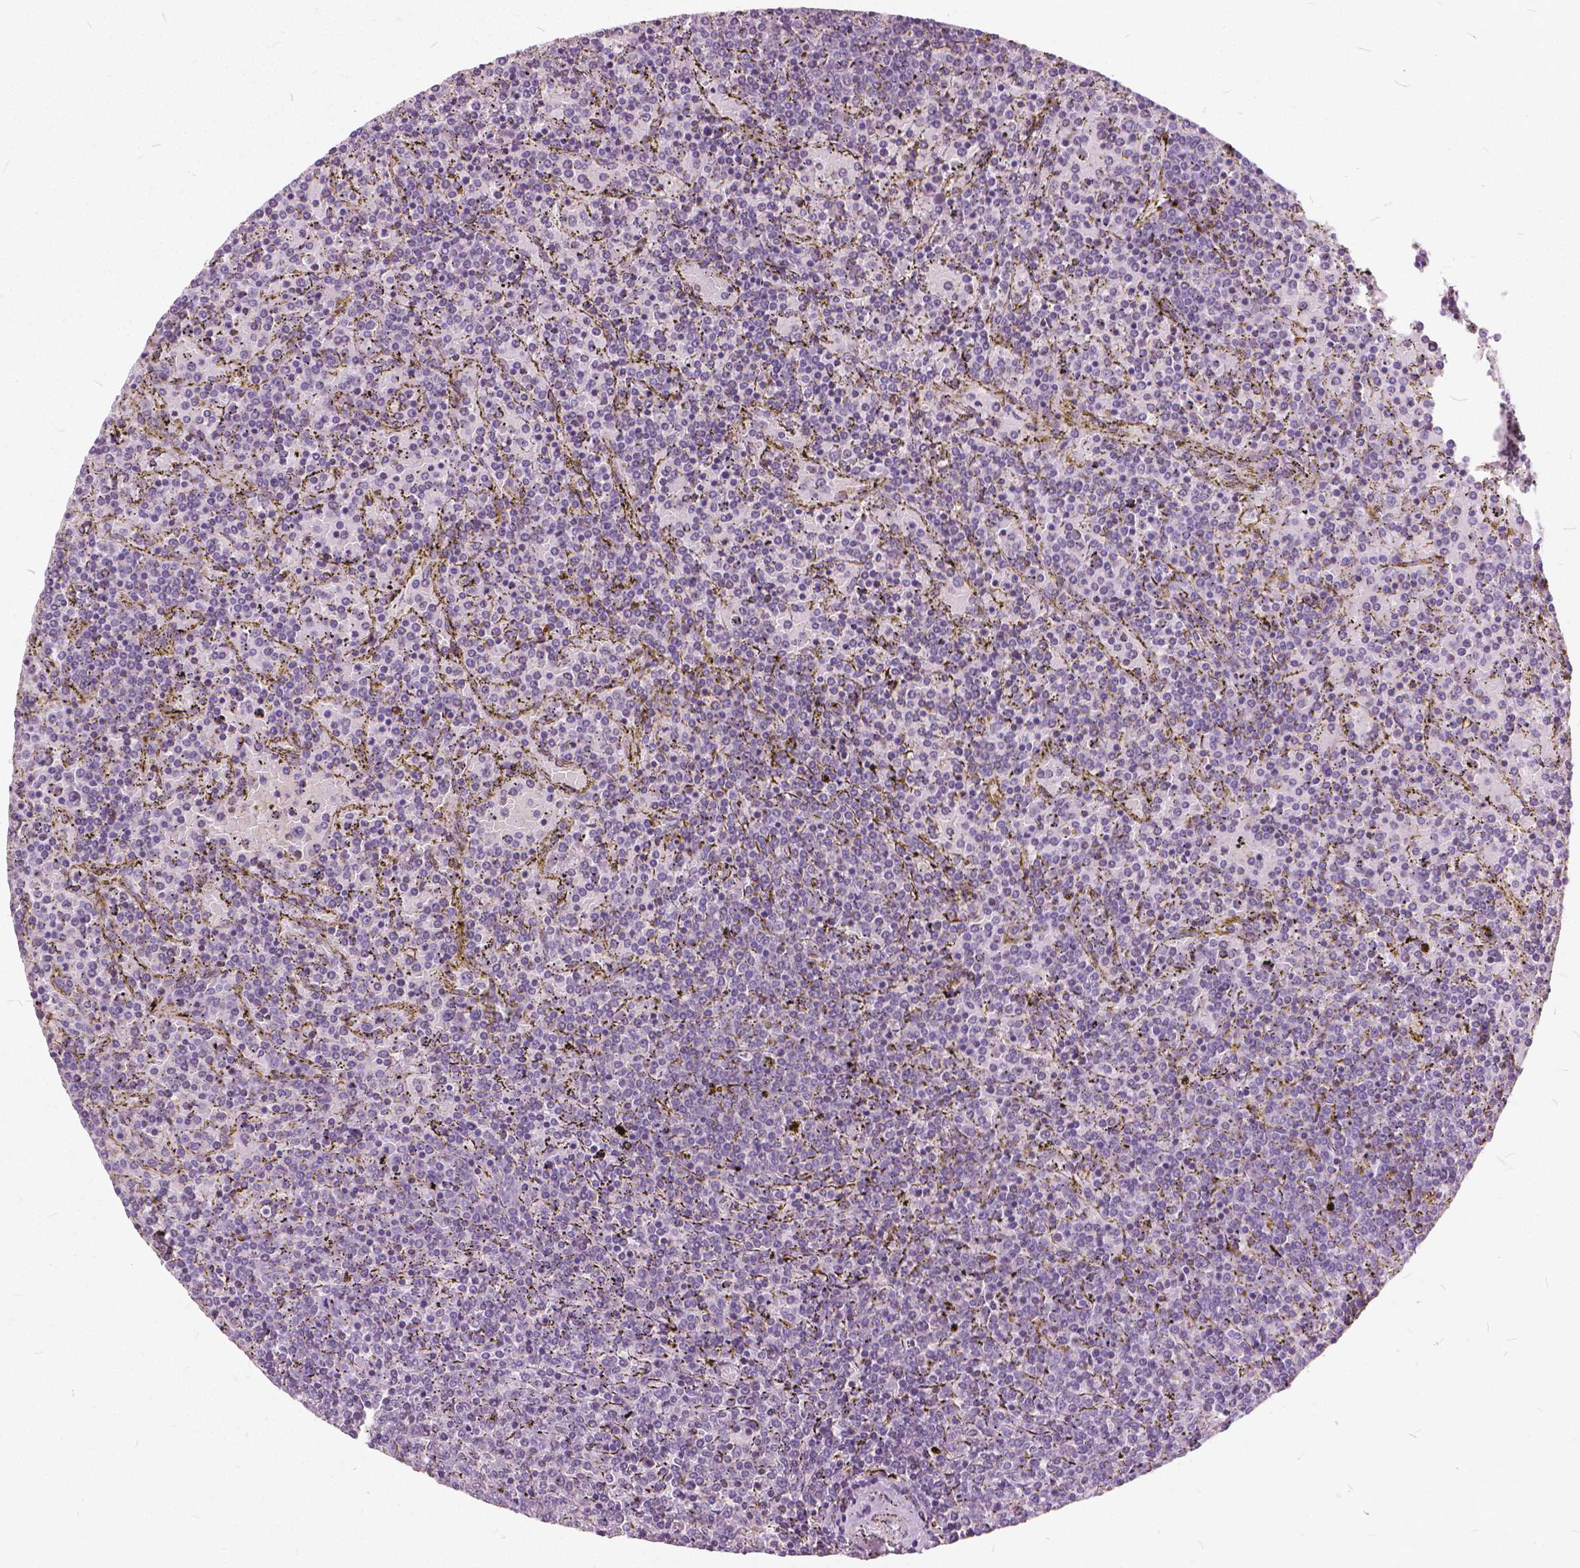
{"staining": {"intensity": "negative", "quantity": "none", "location": "none"}, "tissue": "lymphoma", "cell_type": "Tumor cells", "image_type": "cancer", "snomed": [{"axis": "morphology", "description": "Malignant lymphoma, non-Hodgkin's type, Low grade"}, {"axis": "topography", "description": "Spleen"}], "caption": "Immunohistochemical staining of malignant lymphoma, non-Hodgkin's type (low-grade) demonstrates no significant staining in tumor cells.", "gene": "STAT5B", "patient": {"sex": "female", "age": 77}}